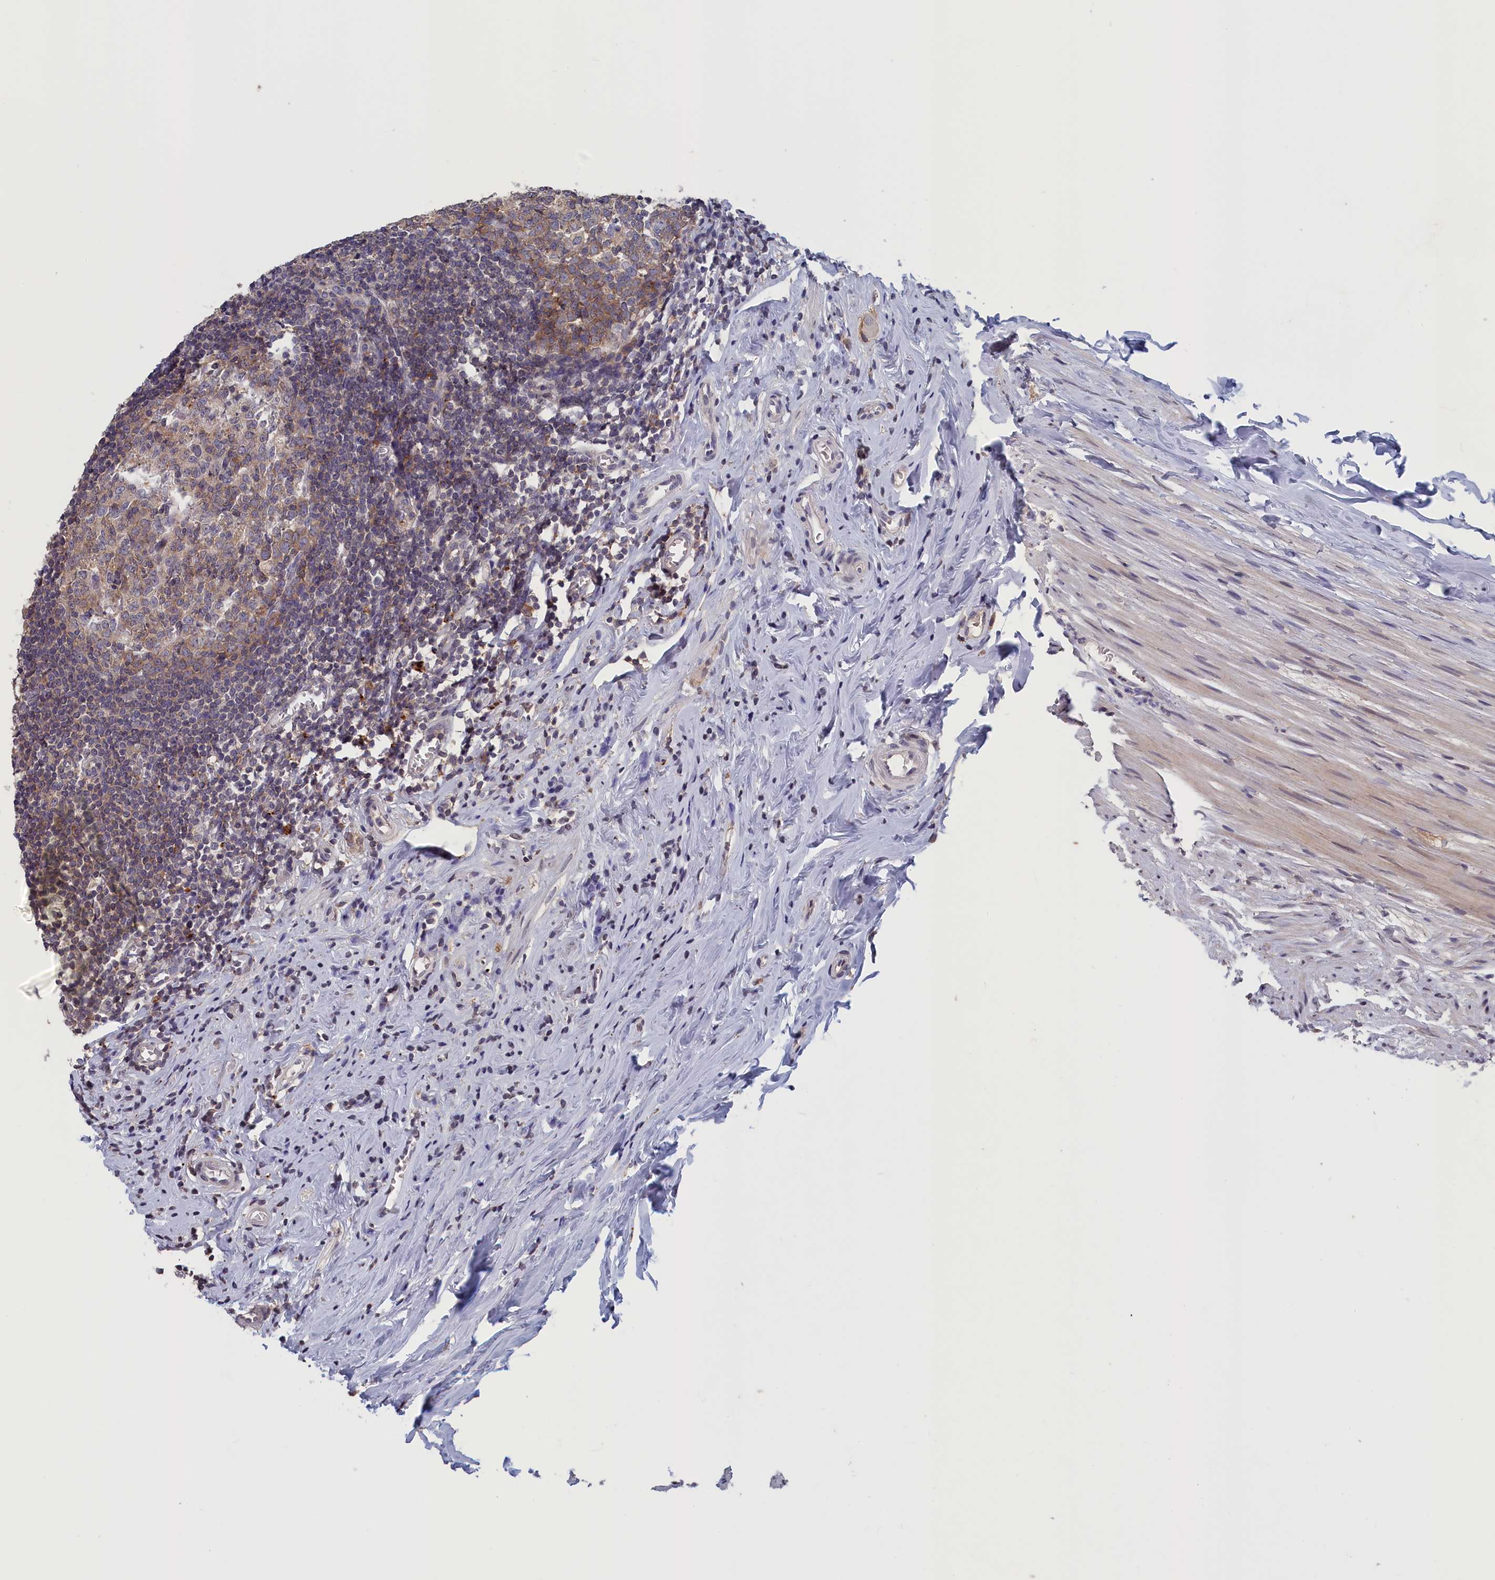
{"staining": {"intensity": "moderate", "quantity": ">75%", "location": "cytoplasmic/membranous"}, "tissue": "appendix", "cell_type": "Glandular cells", "image_type": "normal", "snomed": [{"axis": "morphology", "description": "Normal tissue, NOS"}, {"axis": "topography", "description": "Appendix"}], "caption": "Immunohistochemistry (IHC) (DAB) staining of normal appendix demonstrates moderate cytoplasmic/membranous protein positivity in approximately >75% of glandular cells.", "gene": "CACTIN", "patient": {"sex": "female", "age": 51}}